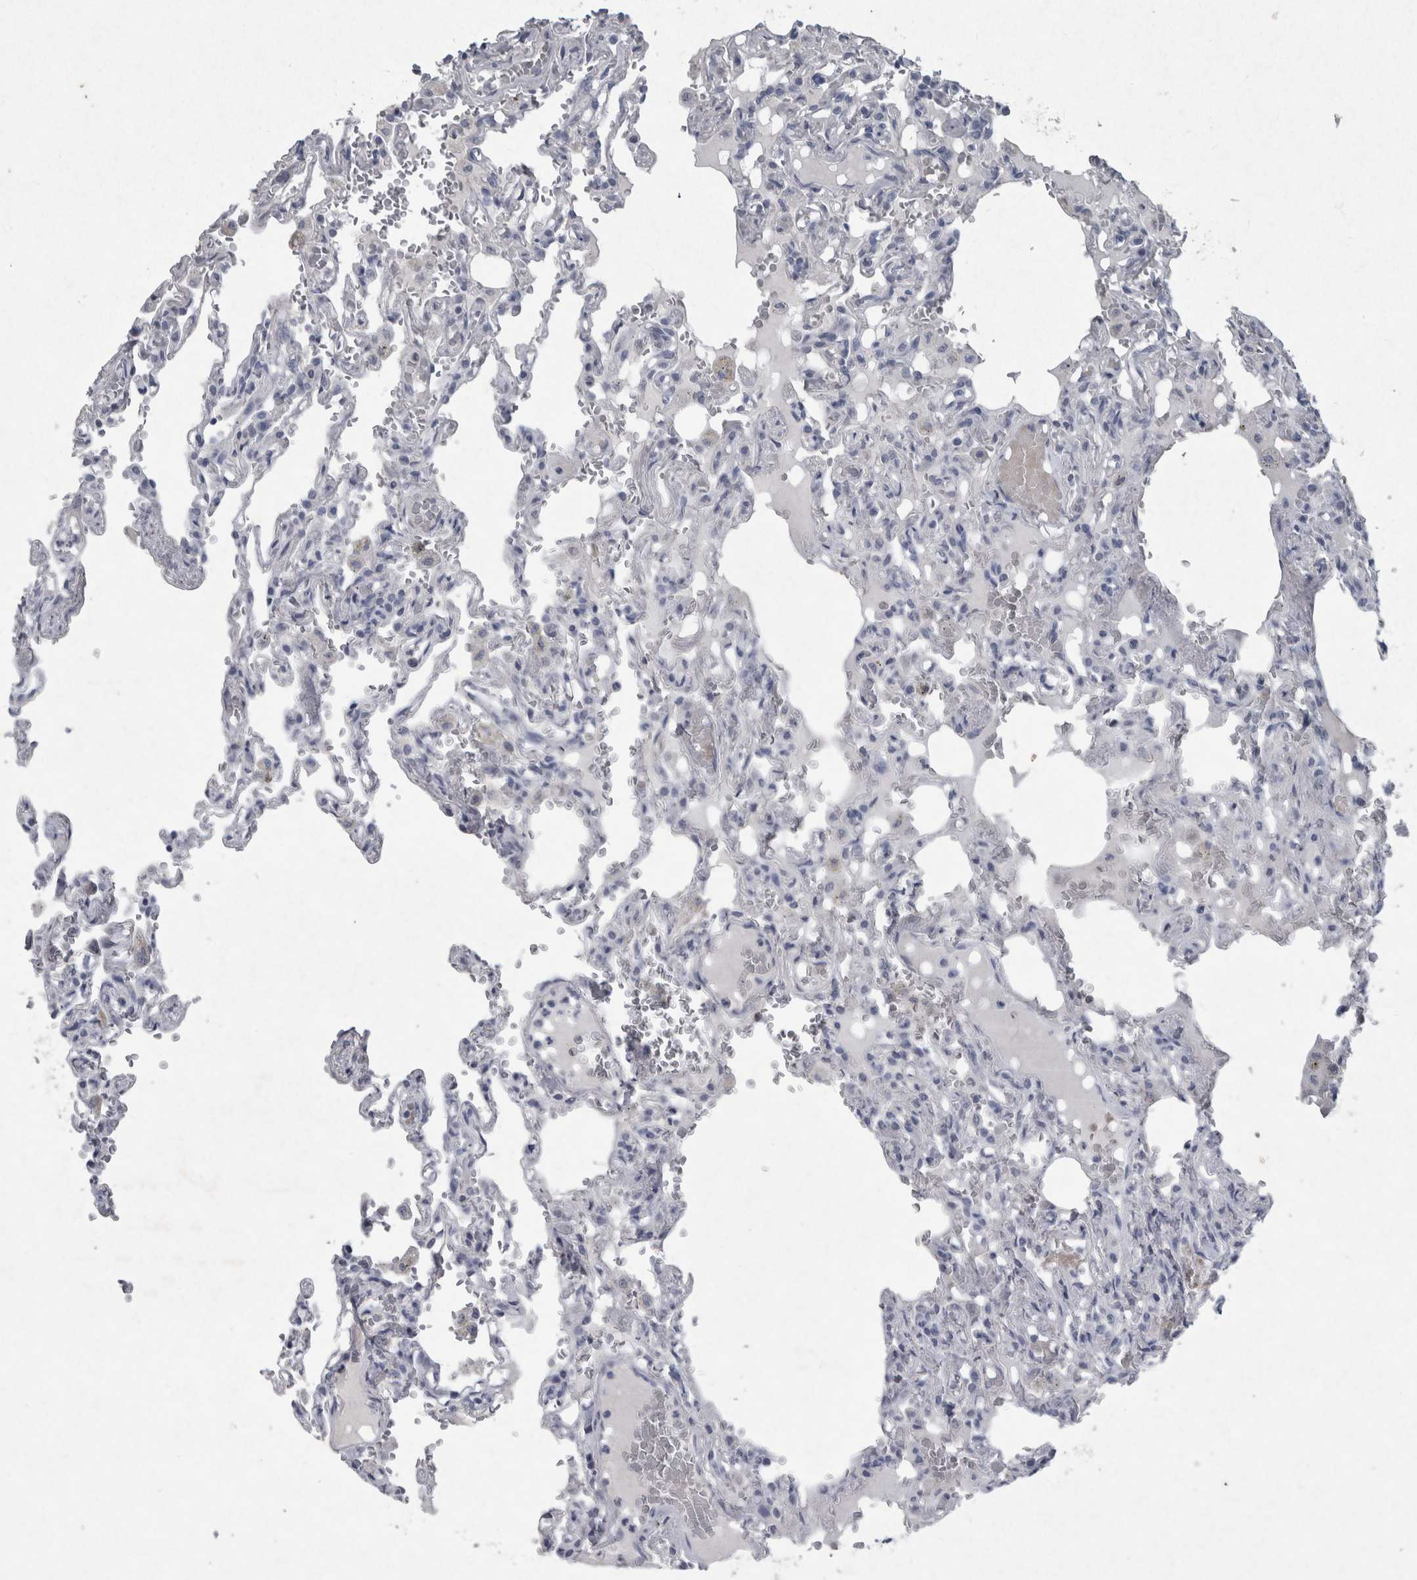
{"staining": {"intensity": "negative", "quantity": "none", "location": "none"}, "tissue": "lung", "cell_type": "Alveolar cells", "image_type": "normal", "snomed": [{"axis": "morphology", "description": "Normal tissue, NOS"}, {"axis": "topography", "description": "Lung"}], "caption": "Immunohistochemistry photomicrograph of normal lung: human lung stained with DAB displays no significant protein staining in alveolar cells.", "gene": "PDX1", "patient": {"sex": "male", "age": 21}}